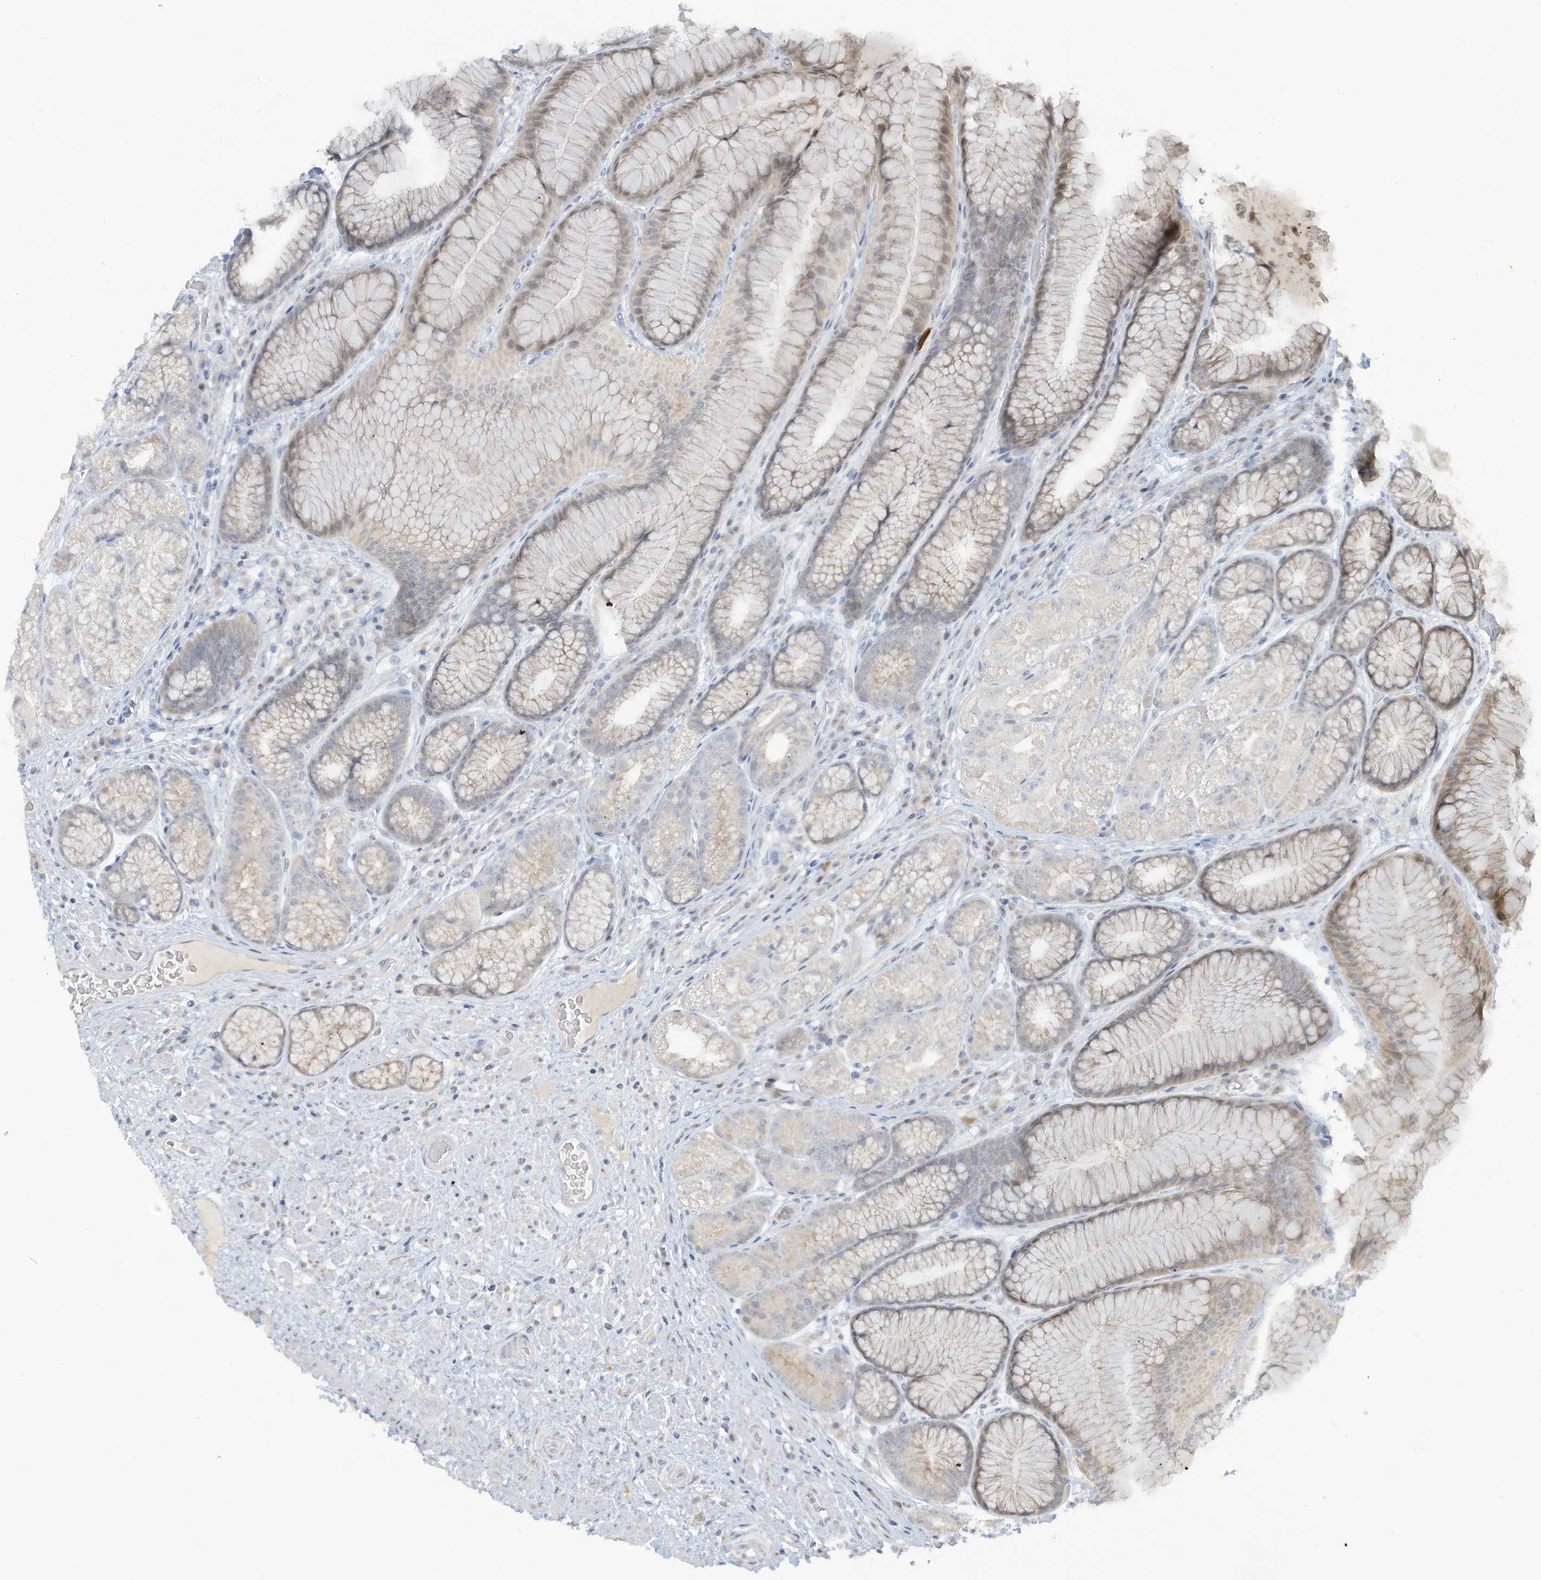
{"staining": {"intensity": "weak", "quantity": "<25%", "location": "cytoplasmic/membranous"}, "tissue": "stomach", "cell_type": "Glandular cells", "image_type": "normal", "snomed": [{"axis": "morphology", "description": "Normal tissue, NOS"}, {"axis": "topography", "description": "Stomach"}], "caption": "Glandular cells show no significant protein expression in unremarkable stomach. (Immunohistochemistry (ihc), brightfield microscopy, high magnification).", "gene": "PRRT3", "patient": {"sex": "male", "age": 57}}